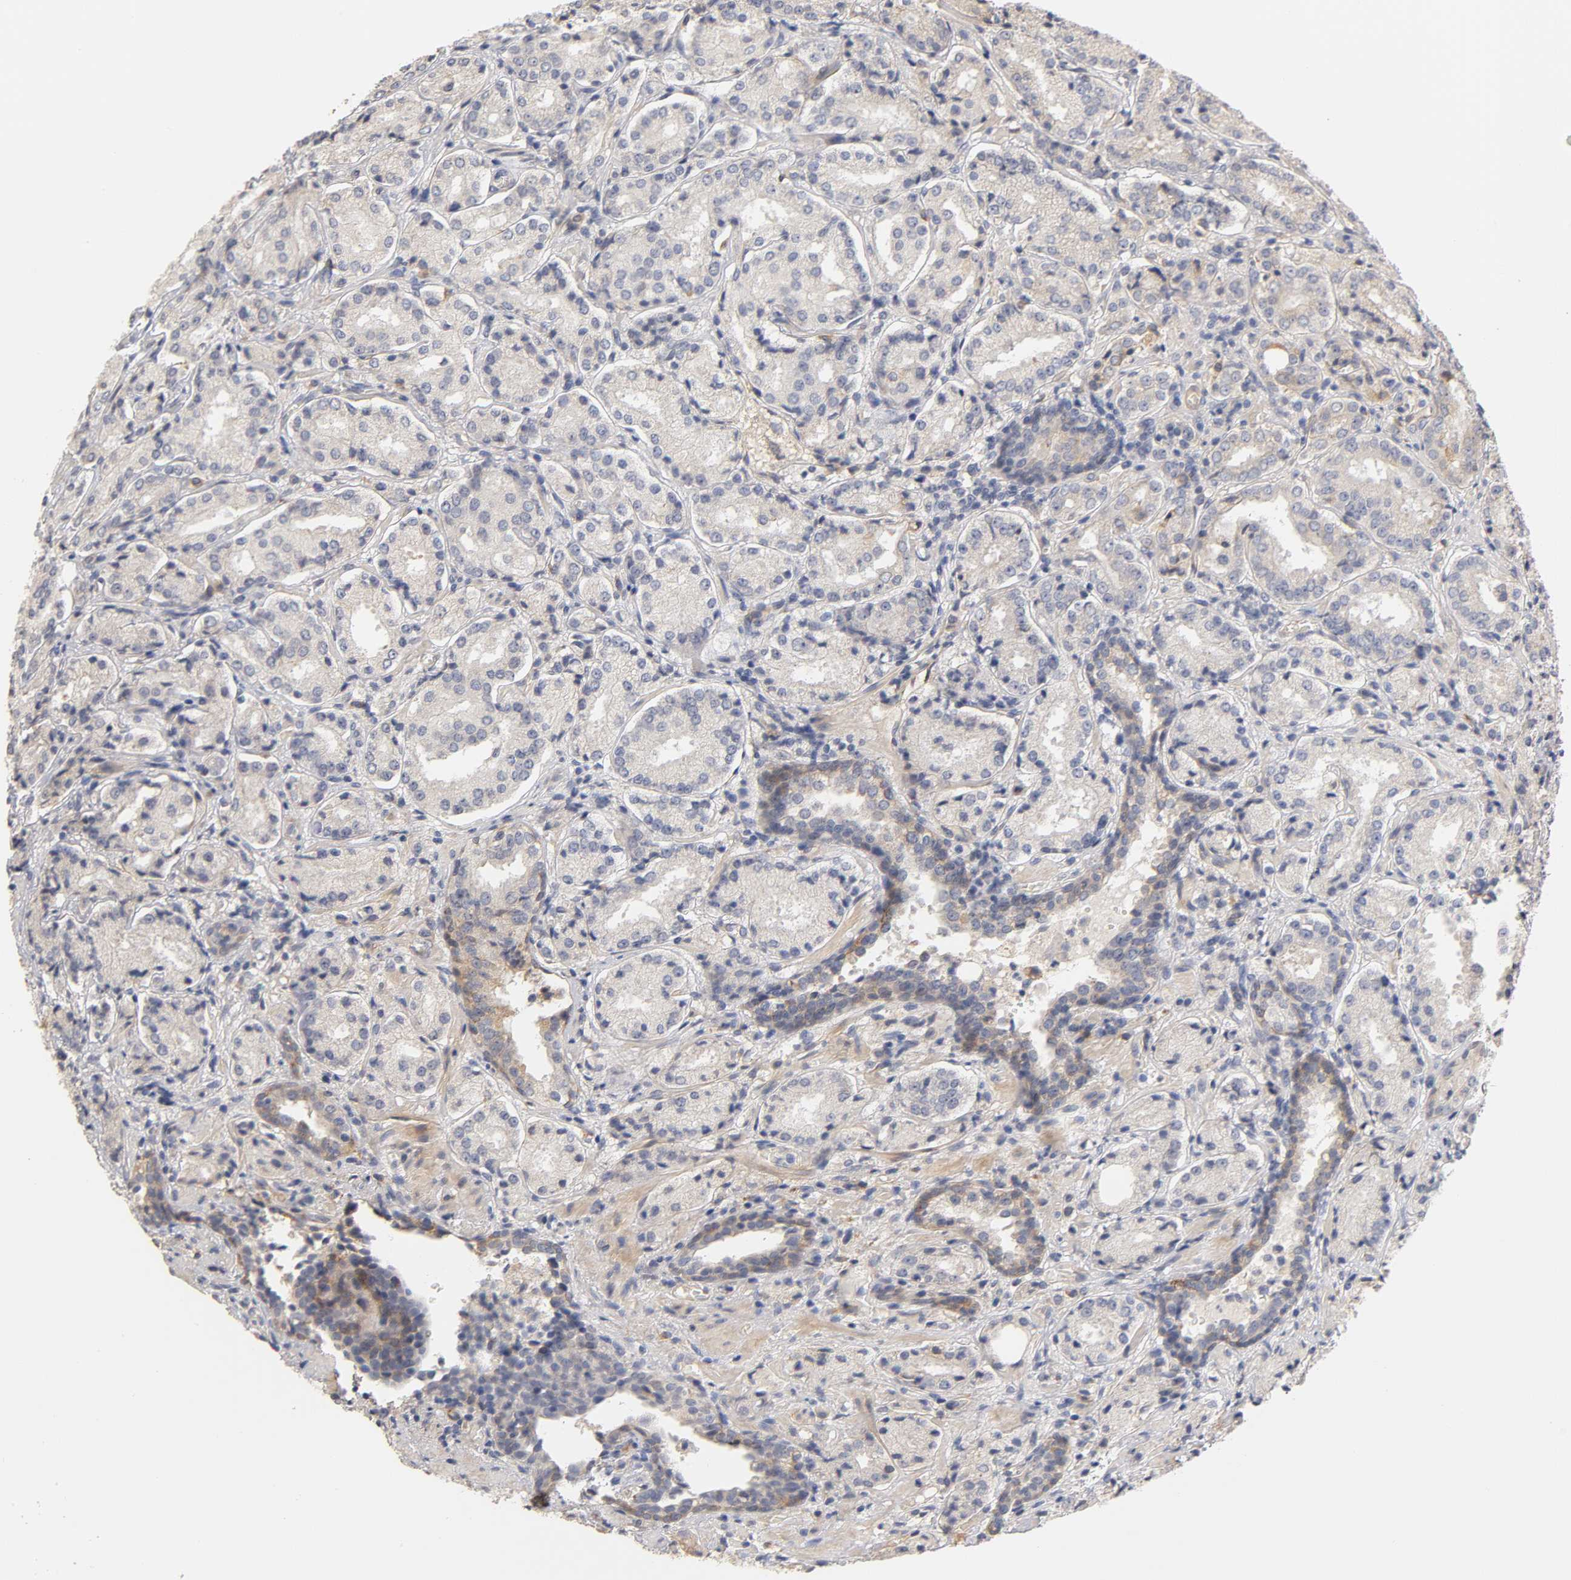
{"staining": {"intensity": "negative", "quantity": "none", "location": "none"}, "tissue": "prostate cancer", "cell_type": "Tumor cells", "image_type": "cancer", "snomed": [{"axis": "morphology", "description": "Adenocarcinoma, High grade"}, {"axis": "topography", "description": "Prostate"}], "caption": "IHC histopathology image of human adenocarcinoma (high-grade) (prostate) stained for a protein (brown), which displays no positivity in tumor cells.", "gene": "LAMB1", "patient": {"sex": "male", "age": 58}}